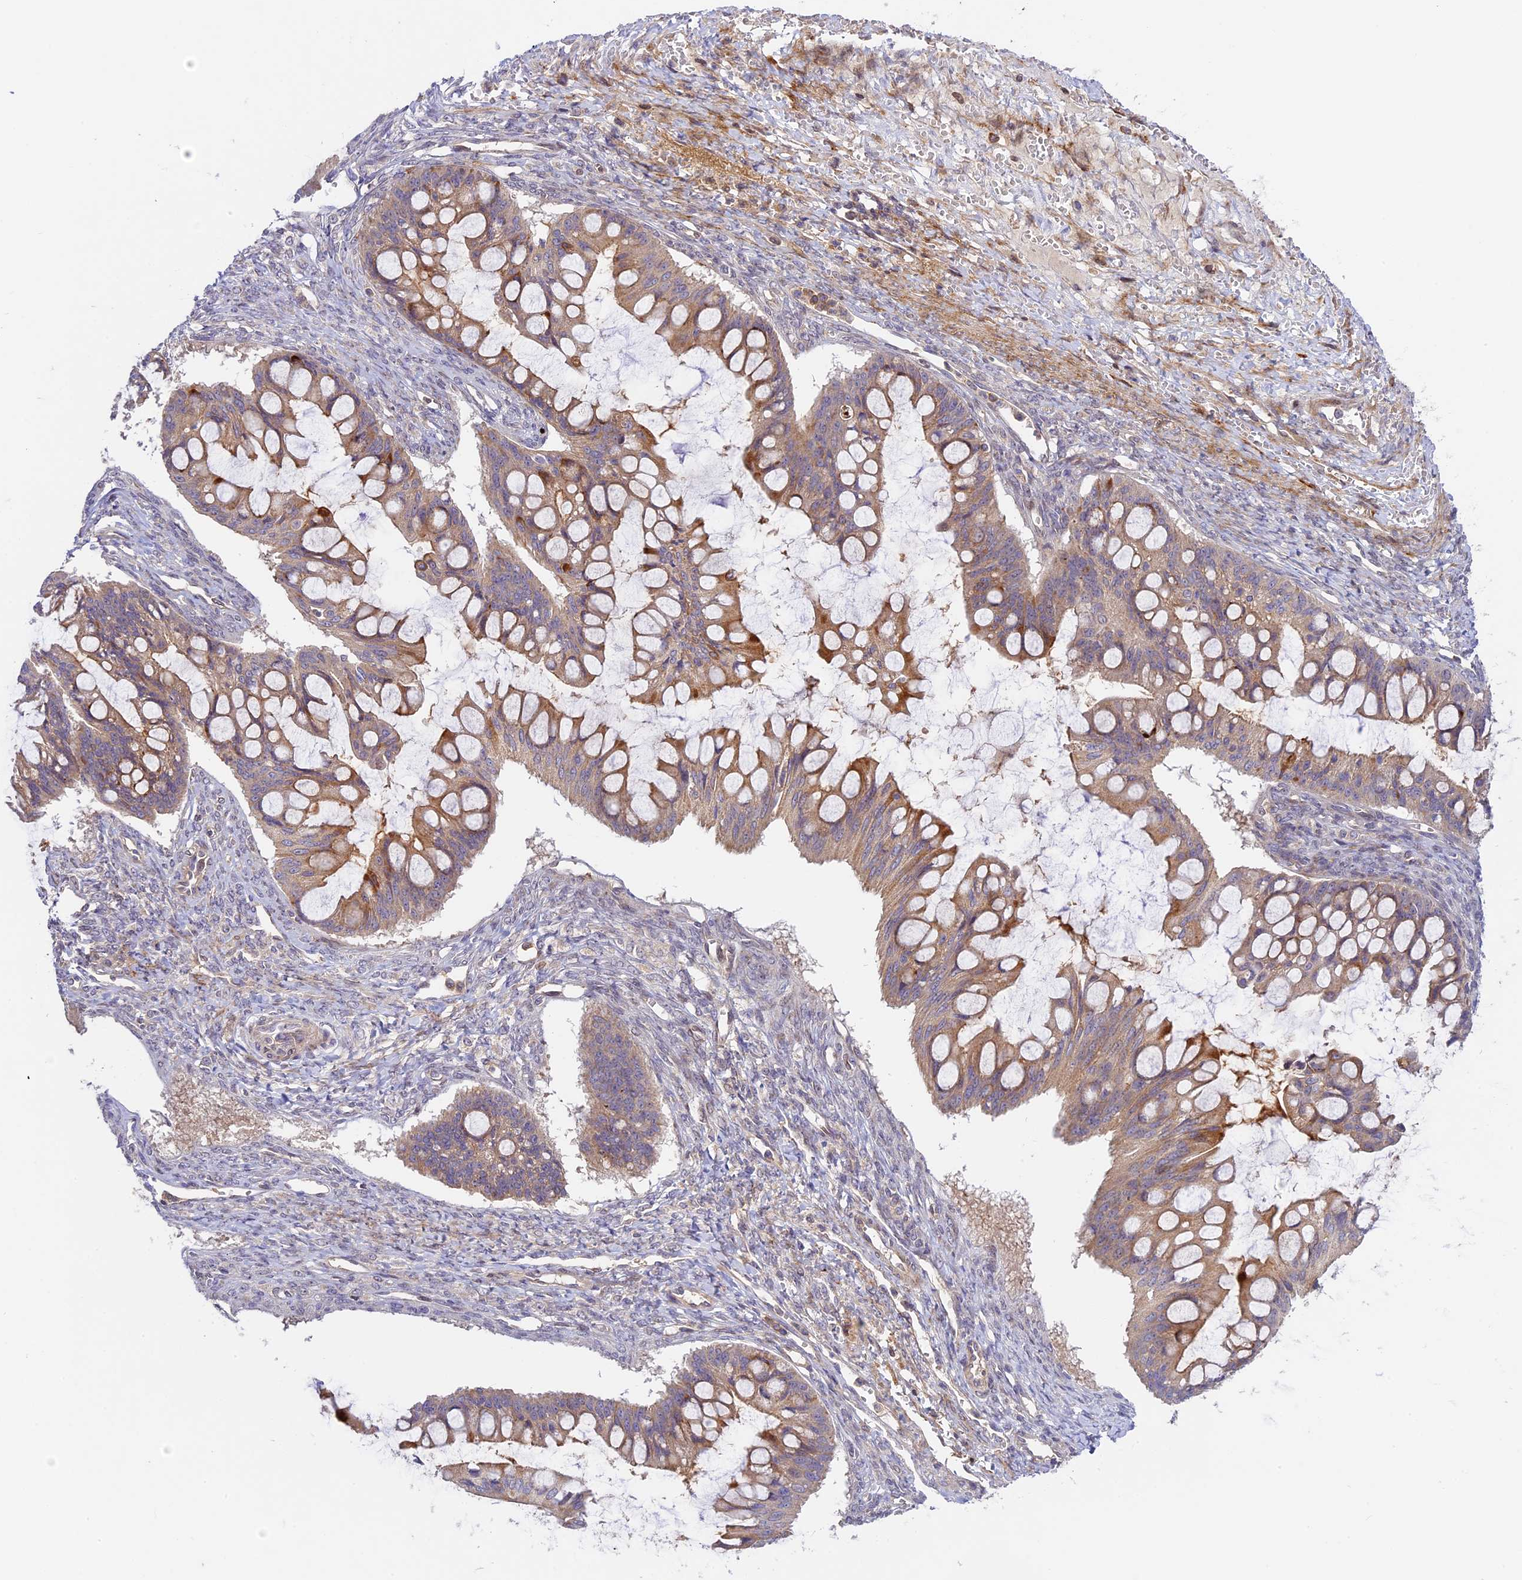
{"staining": {"intensity": "moderate", "quantity": "<25%", "location": "cytoplasmic/membranous"}, "tissue": "ovarian cancer", "cell_type": "Tumor cells", "image_type": "cancer", "snomed": [{"axis": "morphology", "description": "Cystadenocarcinoma, mucinous, NOS"}, {"axis": "topography", "description": "Ovary"}], "caption": "Ovarian cancer stained for a protein reveals moderate cytoplasmic/membranous positivity in tumor cells. (DAB (3,3'-diaminobenzidine) = brown stain, brightfield microscopy at high magnification).", "gene": "DGKH", "patient": {"sex": "female", "age": 73}}